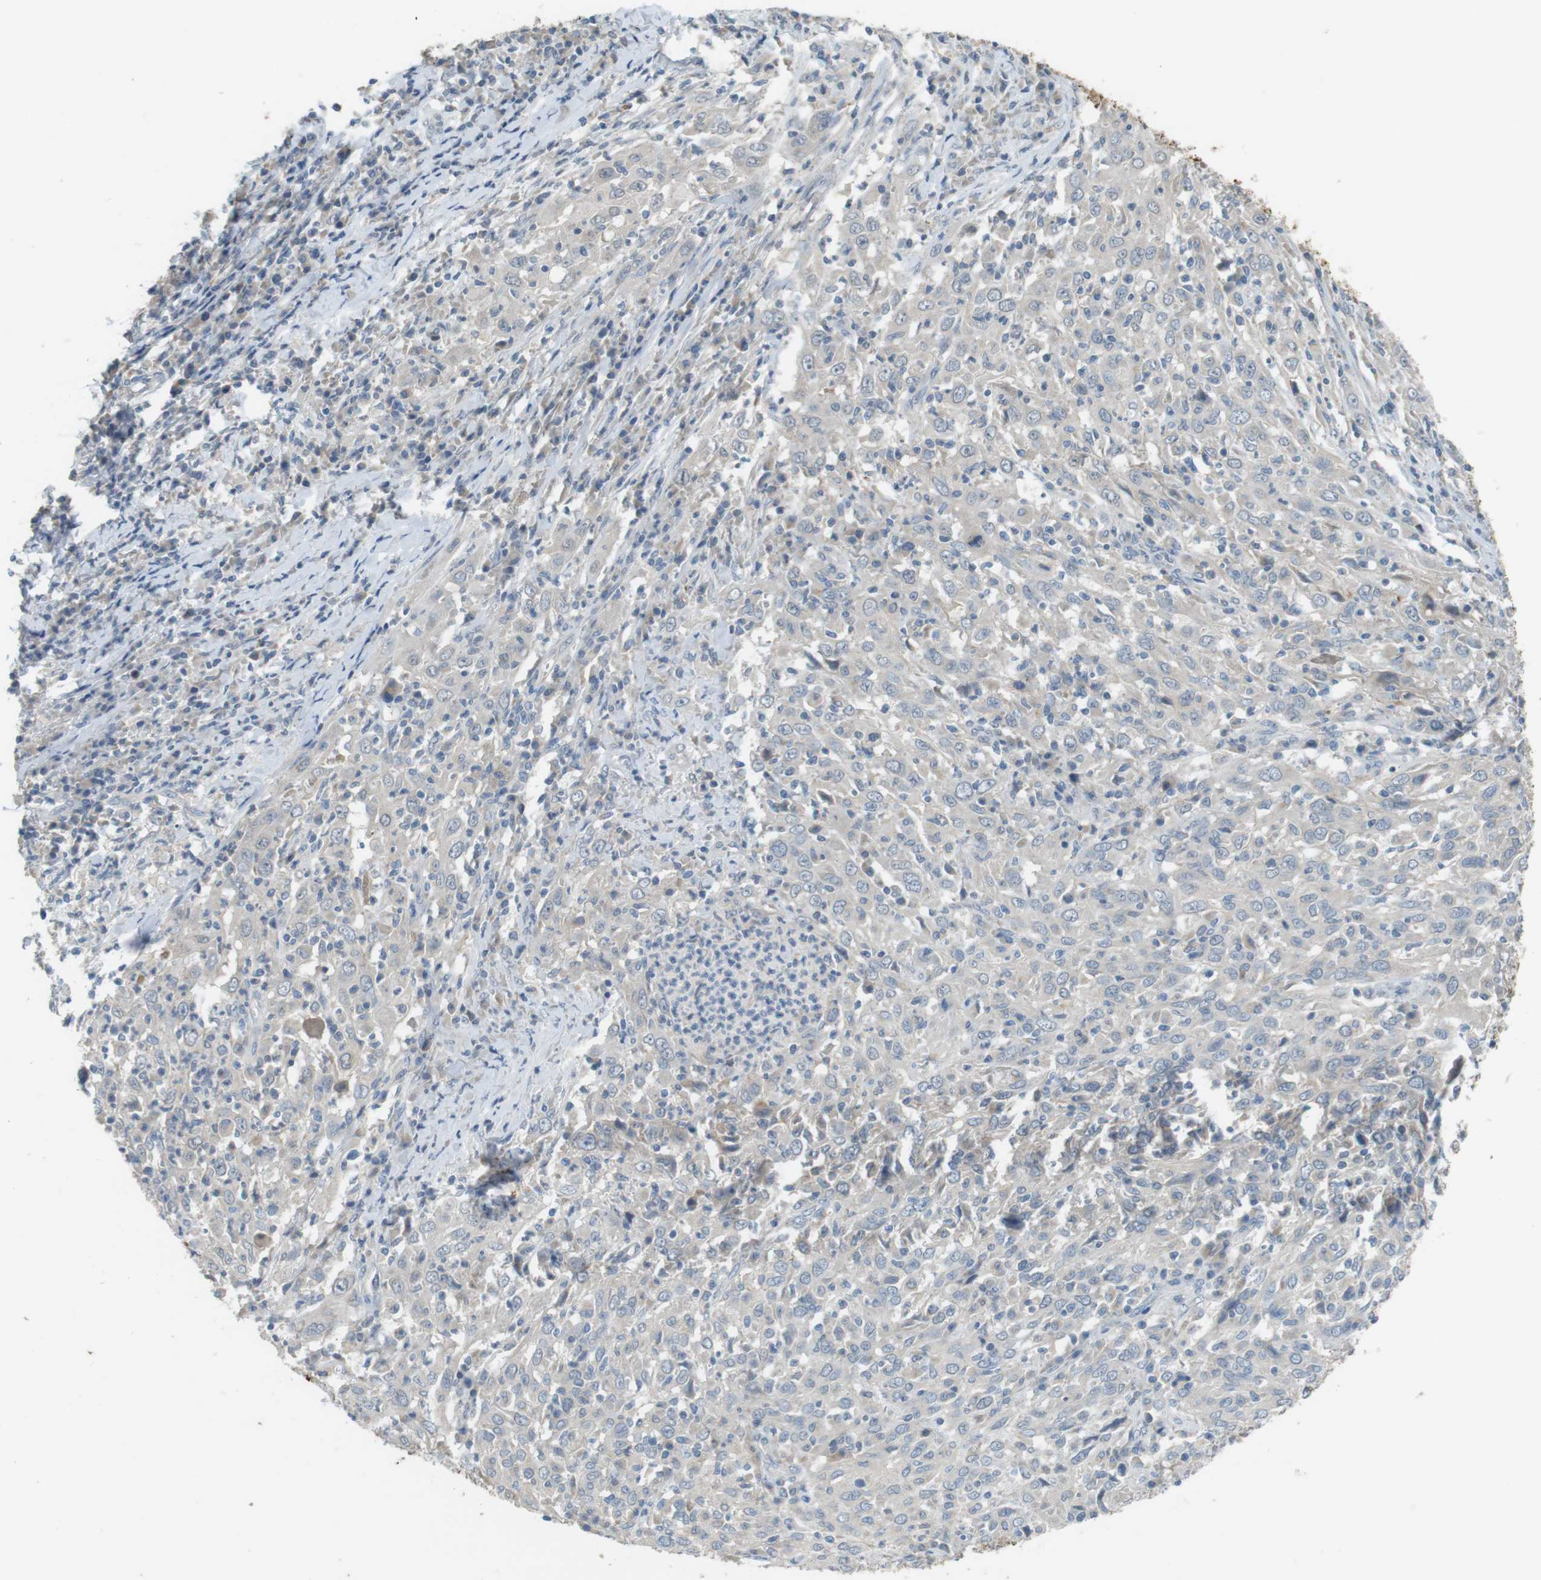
{"staining": {"intensity": "weak", "quantity": ">75%", "location": "cytoplasmic/membranous"}, "tissue": "cervical cancer", "cell_type": "Tumor cells", "image_type": "cancer", "snomed": [{"axis": "morphology", "description": "Squamous cell carcinoma, NOS"}, {"axis": "topography", "description": "Cervix"}], "caption": "A histopathology image showing weak cytoplasmic/membranous positivity in approximately >75% of tumor cells in cervical cancer, as visualized by brown immunohistochemical staining.", "gene": "MUC5B", "patient": {"sex": "female", "age": 46}}